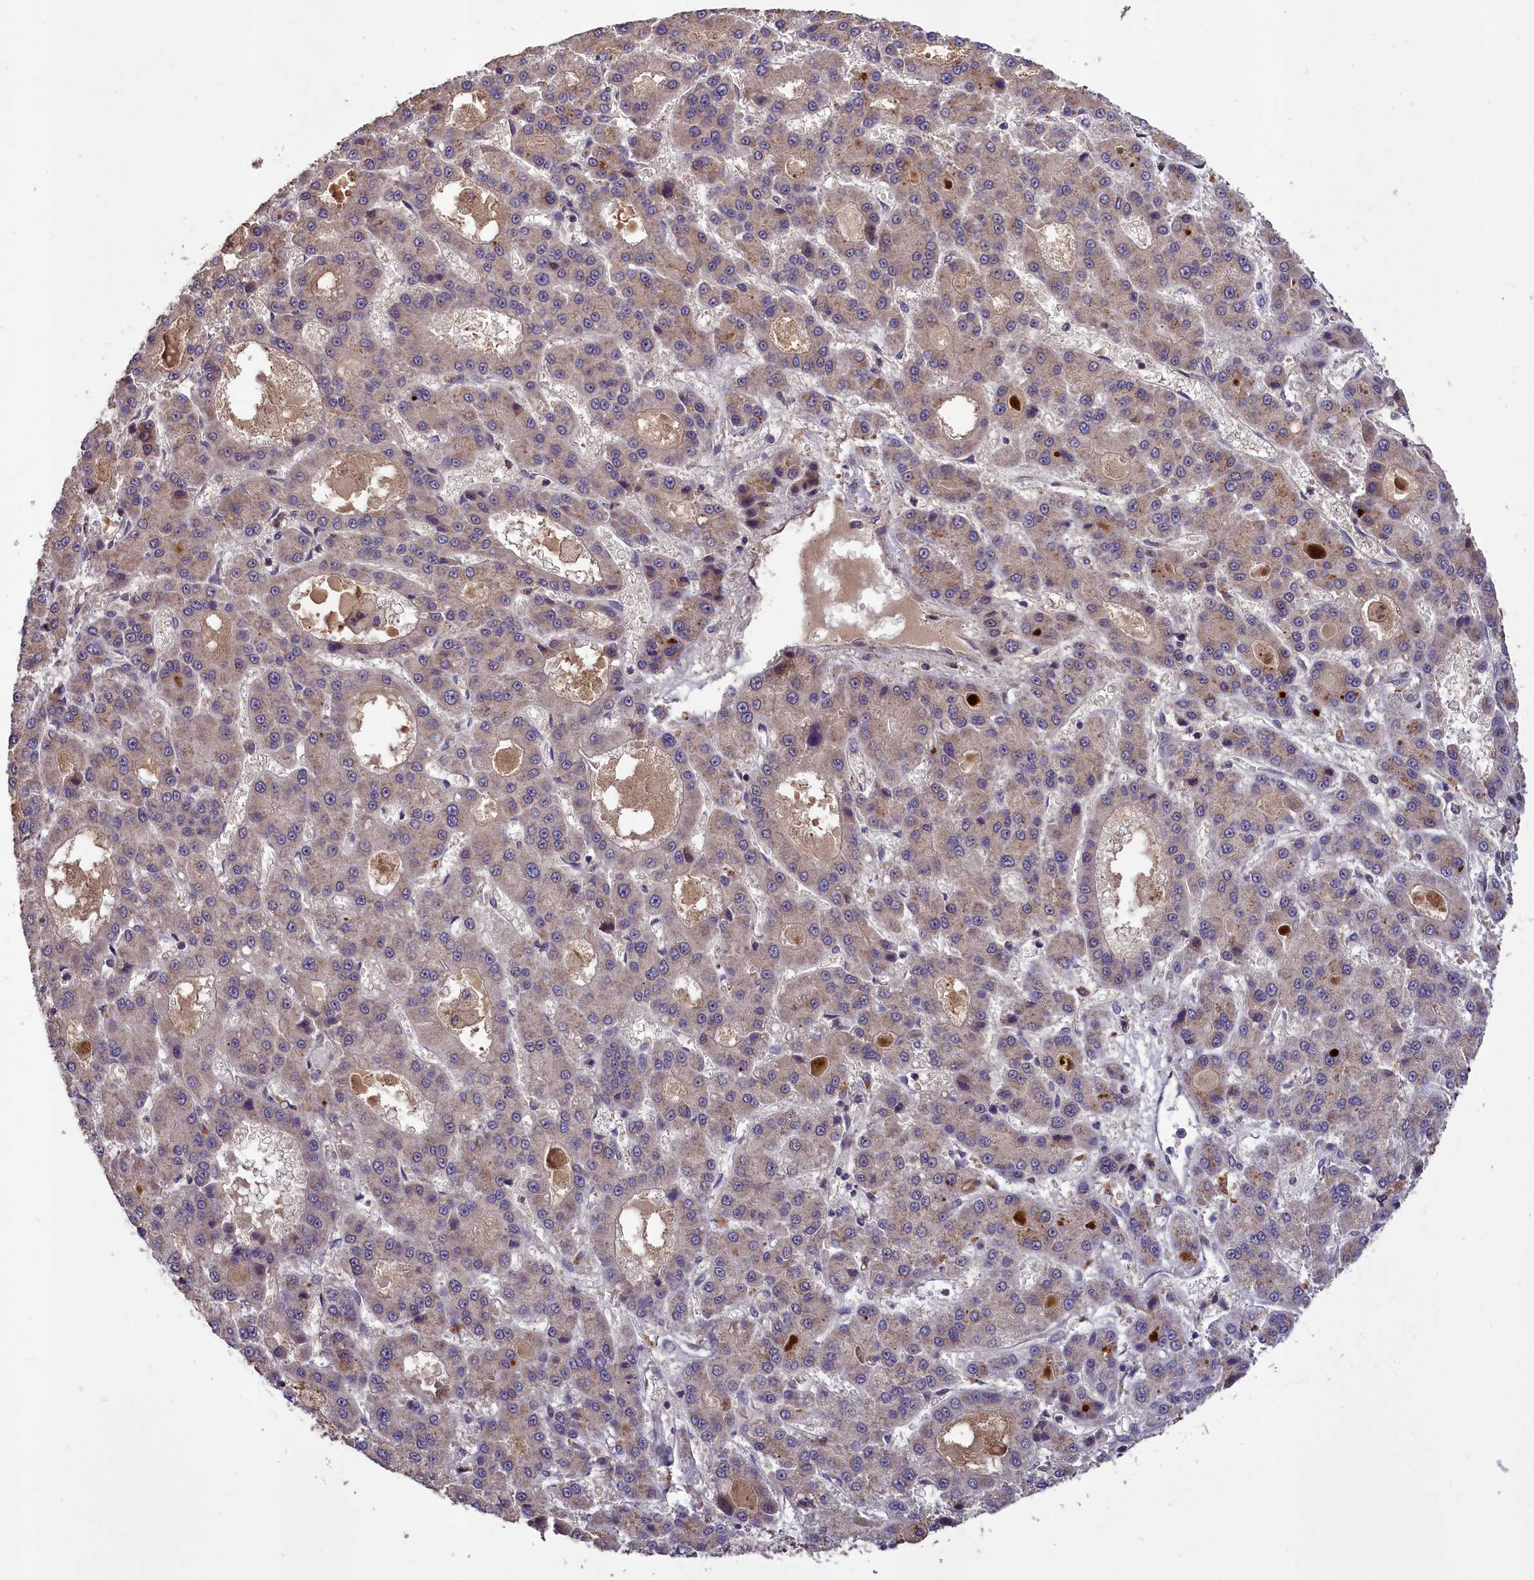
{"staining": {"intensity": "weak", "quantity": "<25%", "location": "cytoplasmic/membranous"}, "tissue": "liver cancer", "cell_type": "Tumor cells", "image_type": "cancer", "snomed": [{"axis": "morphology", "description": "Carcinoma, Hepatocellular, NOS"}, {"axis": "topography", "description": "Liver"}], "caption": "This is a photomicrograph of IHC staining of liver cancer (hepatocellular carcinoma), which shows no positivity in tumor cells.", "gene": "DNAJB9", "patient": {"sex": "male", "age": 70}}